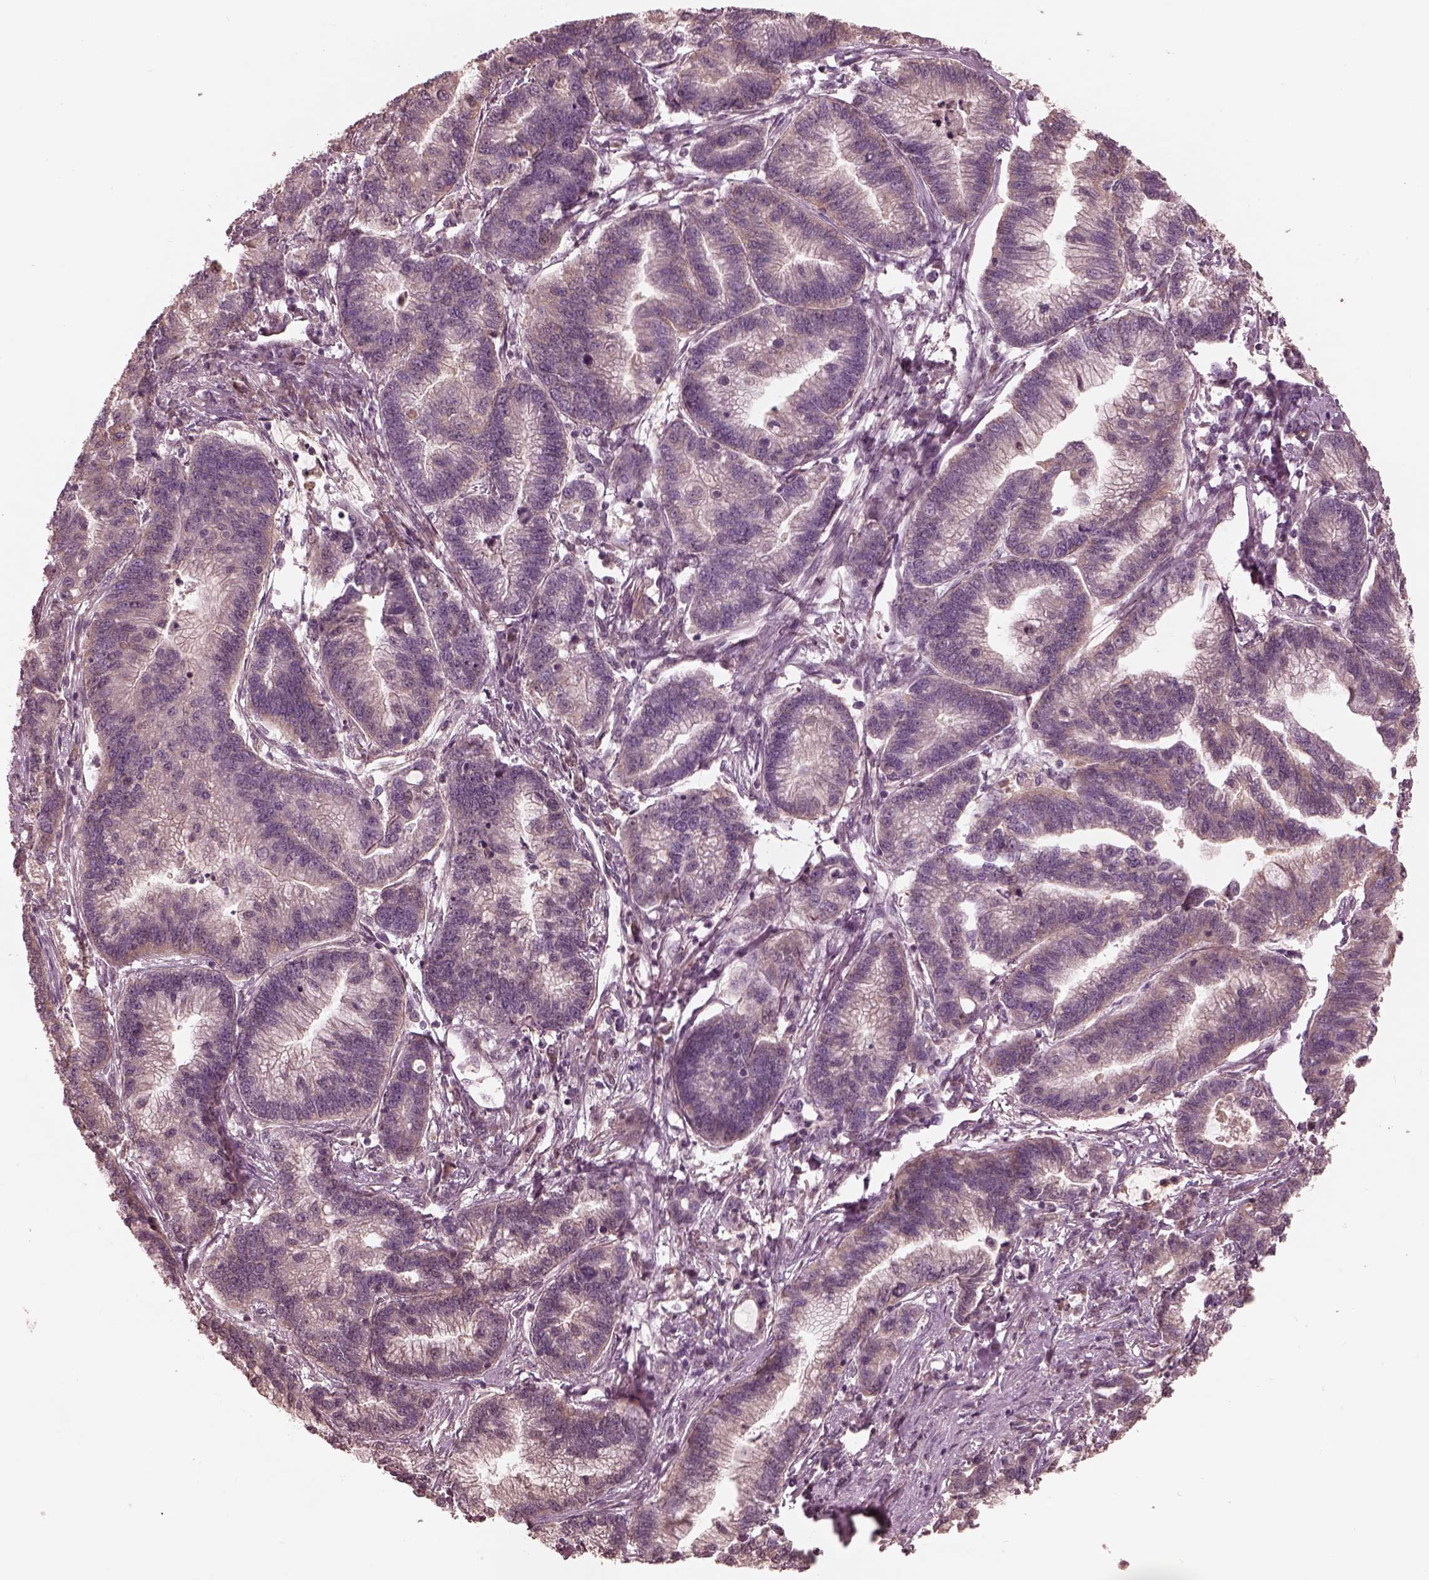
{"staining": {"intensity": "negative", "quantity": "none", "location": "none"}, "tissue": "stomach cancer", "cell_type": "Tumor cells", "image_type": "cancer", "snomed": [{"axis": "morphology", "description": "Adenocarcinoma, NOS"}, {"axis": "topography", "description": "Stomach"}], "caption": "A high-resolution image shows IHC staining of stomach adenocarcinoma, which displays no significant staining in tumor cells. (DAB IHC with hematoxylin counter stain).", "gene": "TF", "patient": {"sex": "male", "age": 83}}